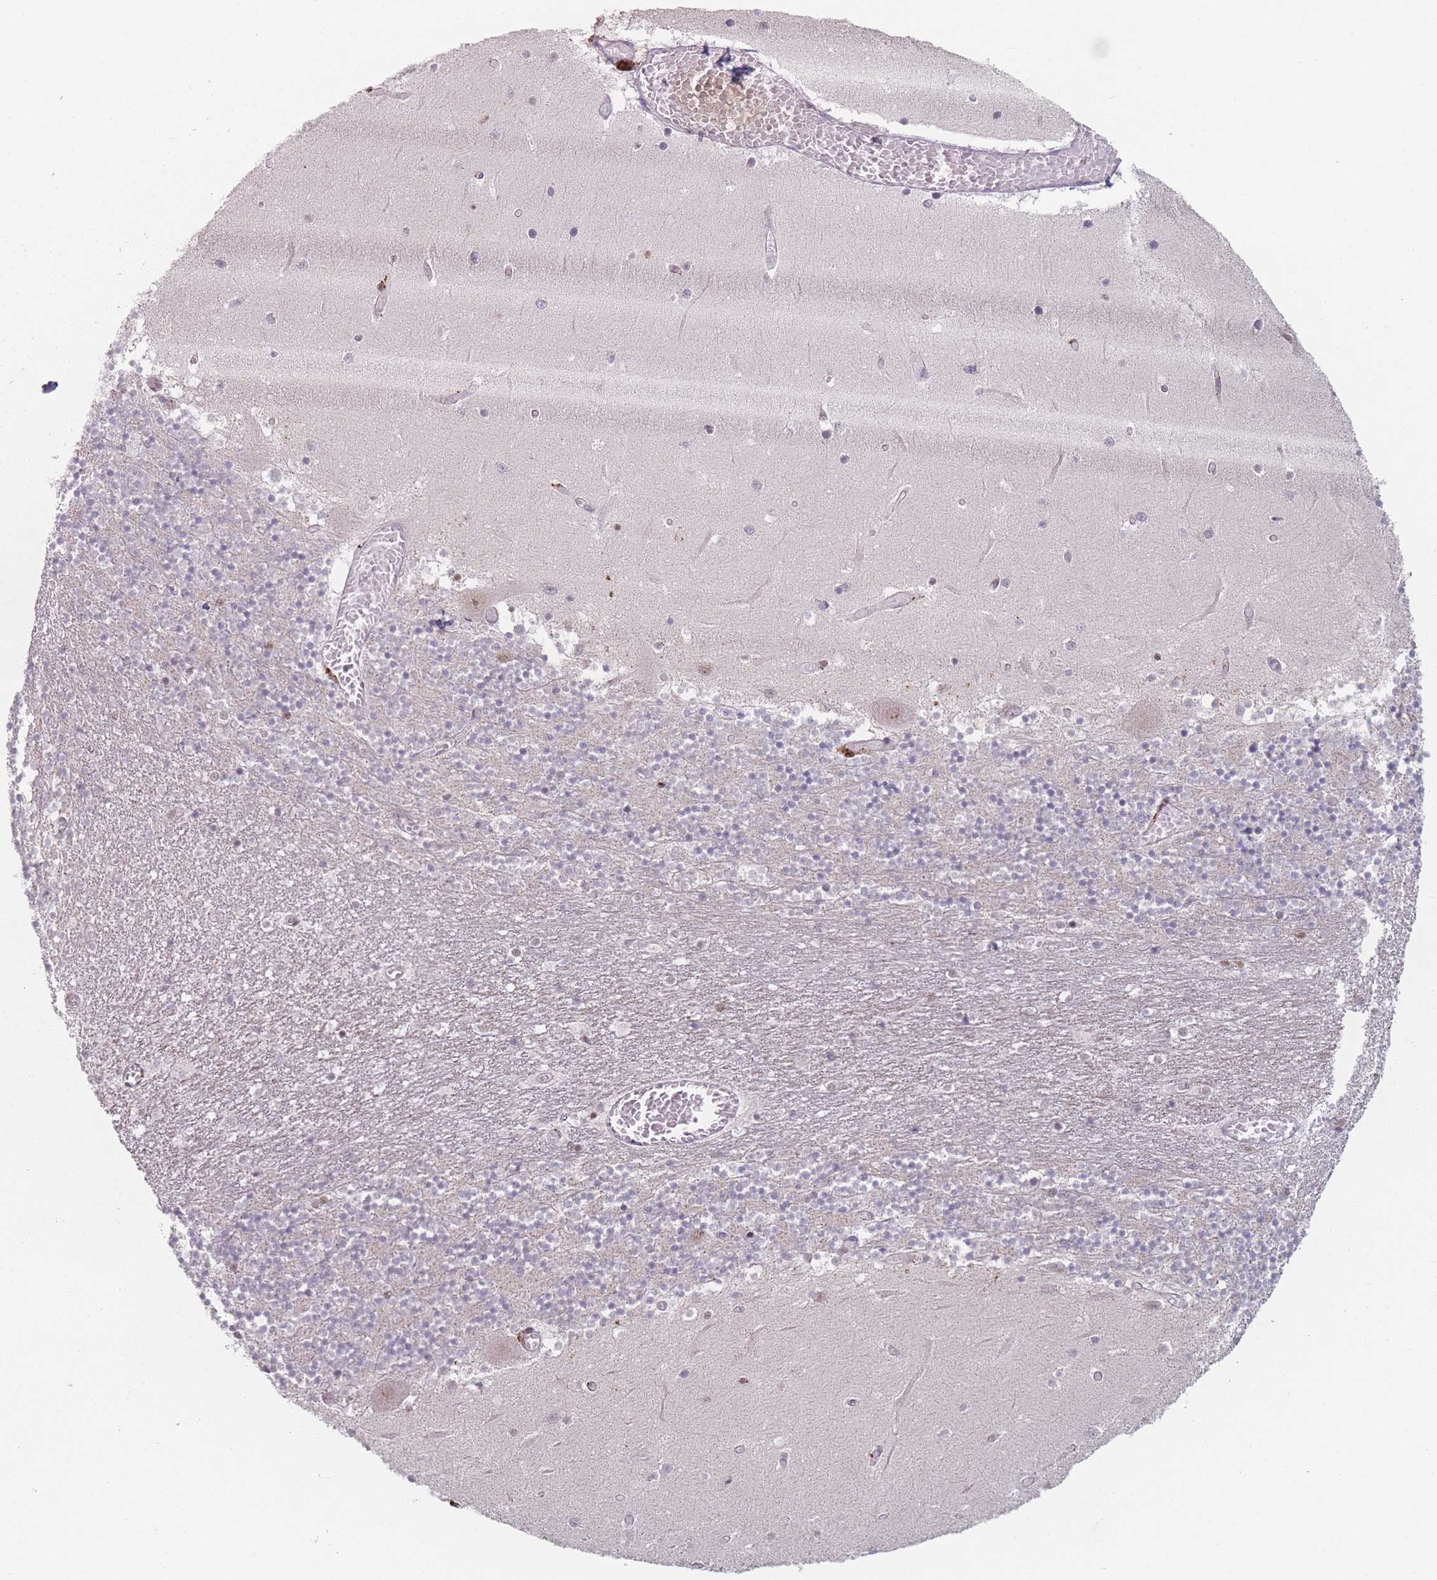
{"staining": {"intensity": "negative", "quantity": "none", "location": "none"}, "tissue": "cerebellum", "cell_type": "Cells in granular layer", "image_type": "normal", "snomed": [{"axis": "morphology", "description": "Normal tissue, NOS"}, {"axis": "topography", "description": "Cerebellum"}], "caption": "A high-resolution photomicrograph shows IHC staining of benign cerebellum, which reveals no significant staining in cells in granular layer.", "gene": "ZC3H14", "patient": {"sex": "female", "age": 28}}